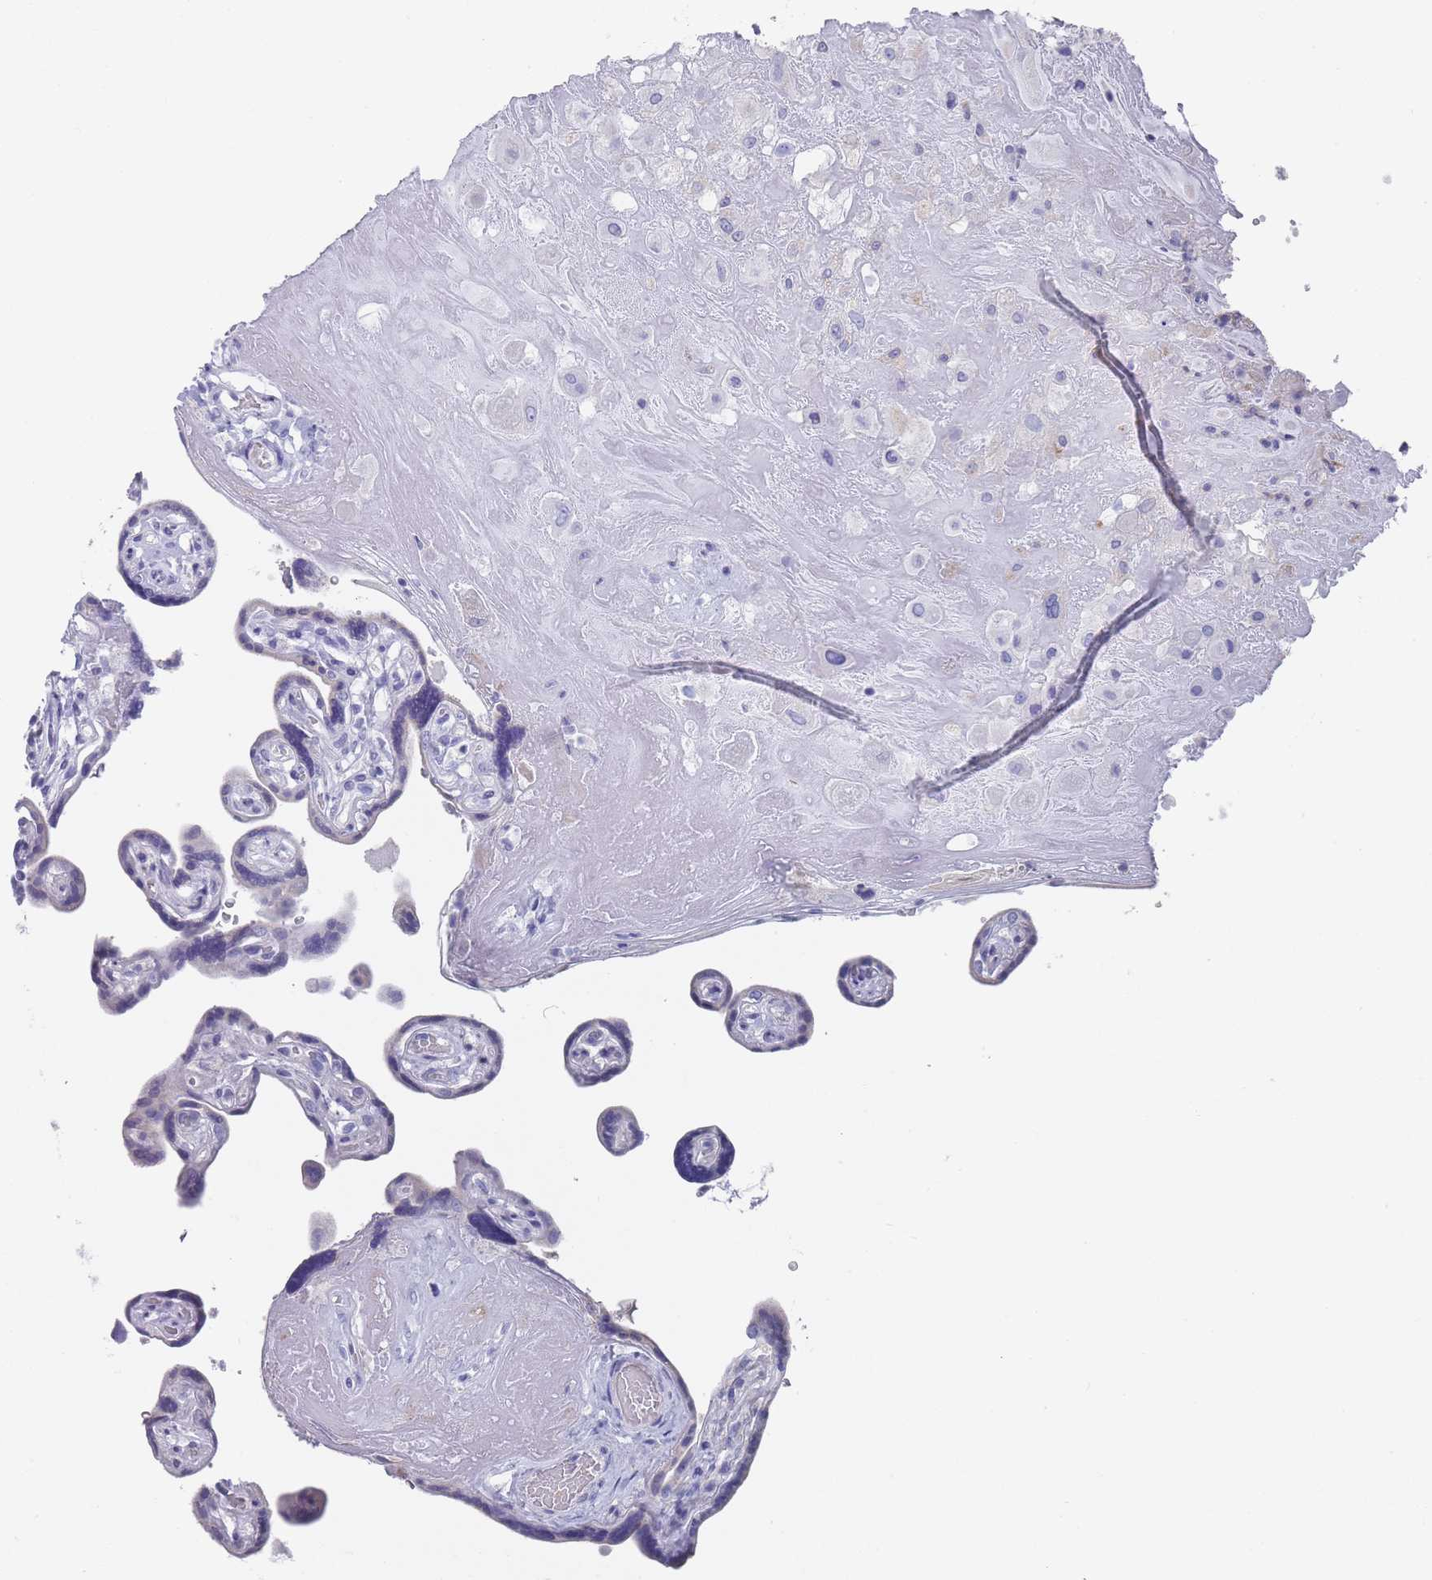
{"staining": {"intensity": "negative", "quantity": "none", "location": "none"}, "tissue": "placenta", "cell_type": "Decidual cells", "image_type": "normal", "snomed": [{"axis": "morphology", "description": "Normal tissue, NOS"}, {"axis": "topography", "description": "Placenta"}], "caption": "DAB (3,3'-diaminobenzidine) immunohistochemical staining of benign placenta displays no significant staining in decidual cells.", "gene": "SCCPDH", "patient": {"sex": "female", "age": 32}}